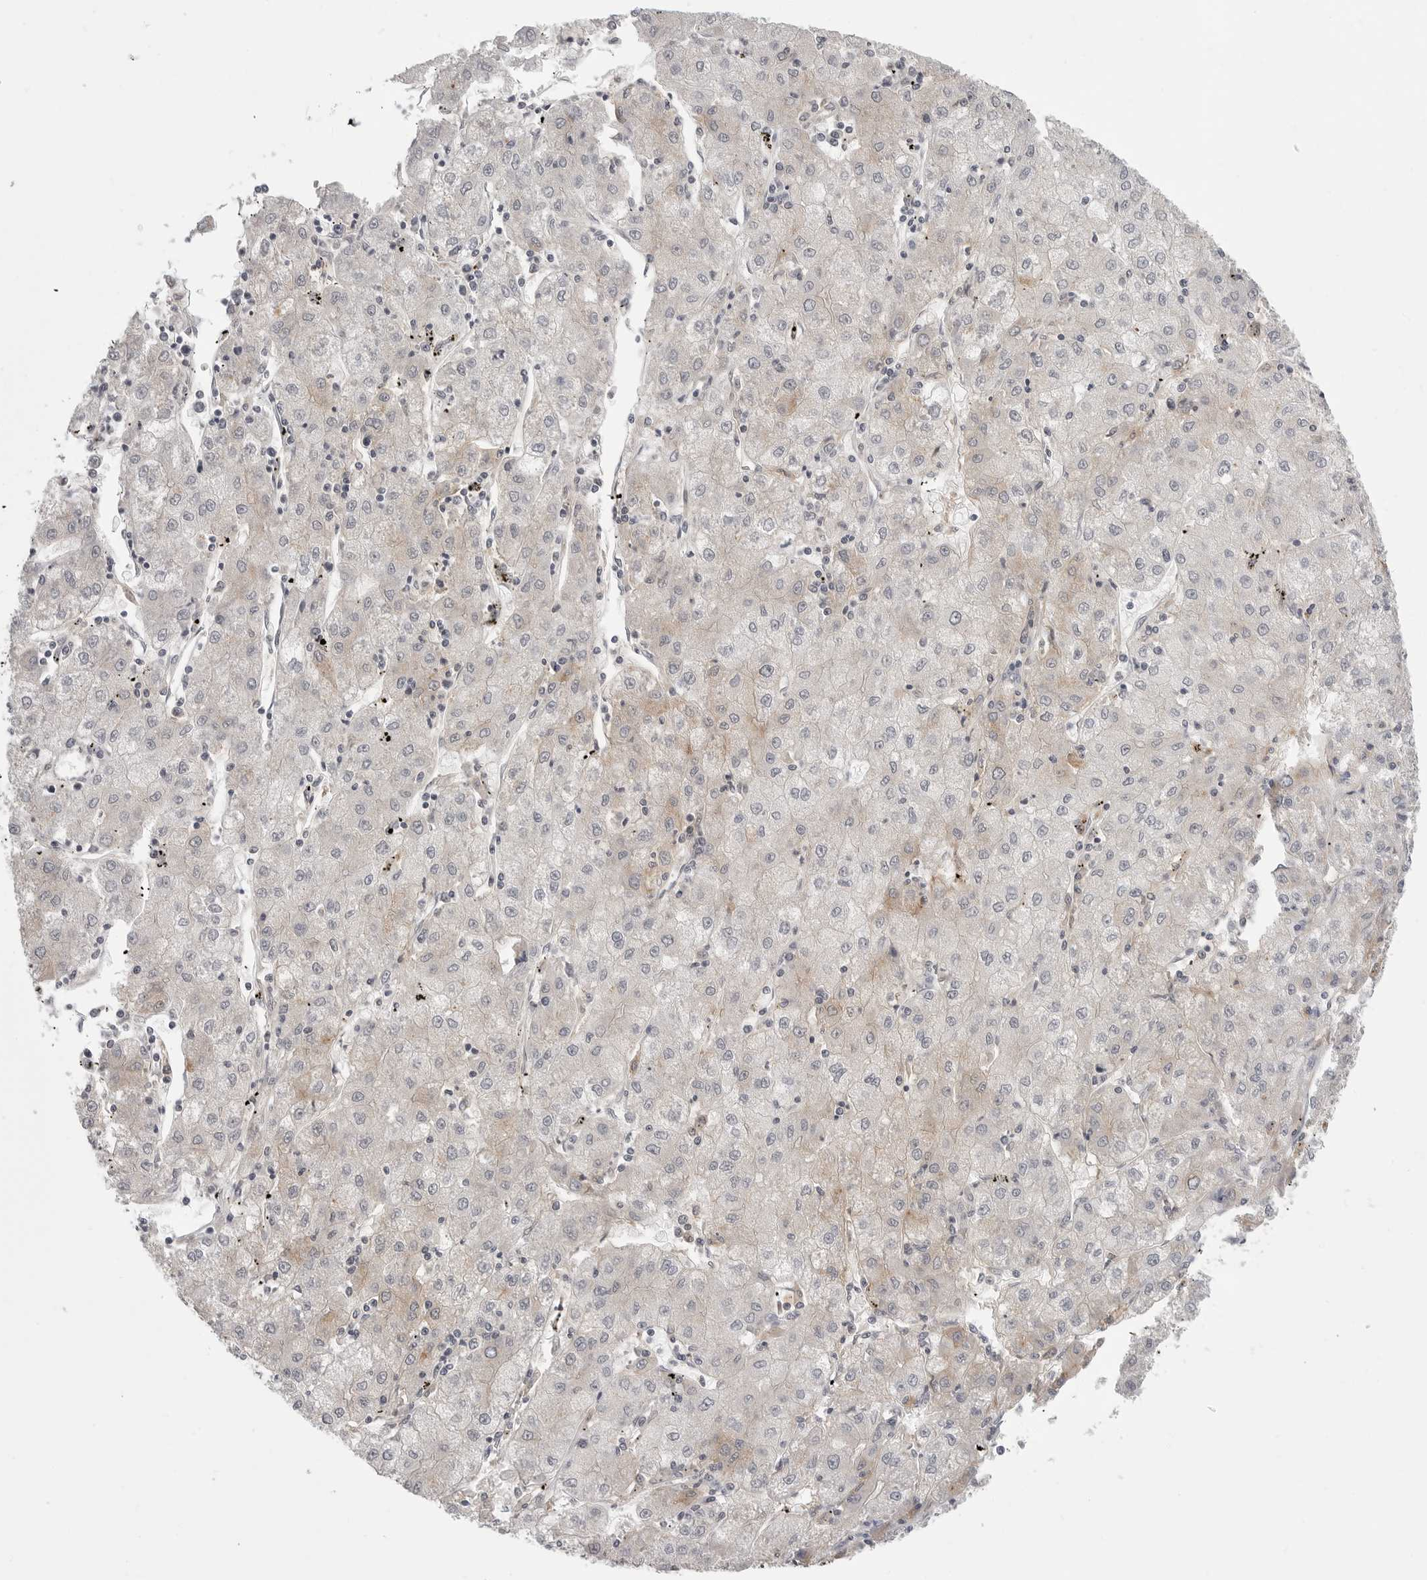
{"staining": {"intensity": "weak", "quantity": "<25%", "location": "cytoplasmic/membranous"}, "tissue": "liver cancer", "cell_type": "Tumor cells", "image_type": "cancer", "snomed": [{"axis": "morphology", "description": "Carcinoma, Hepatocellular, NOS"}, {"axis": "topography", "description": "Liver"}], "caption": "Immunohistochemistry image of human liver cancer stained for a protein (brown), which demonstrates no expression in tumor cells.", "gene": "IFNGR1", "patient": {"sex": "male", "age": 72}}